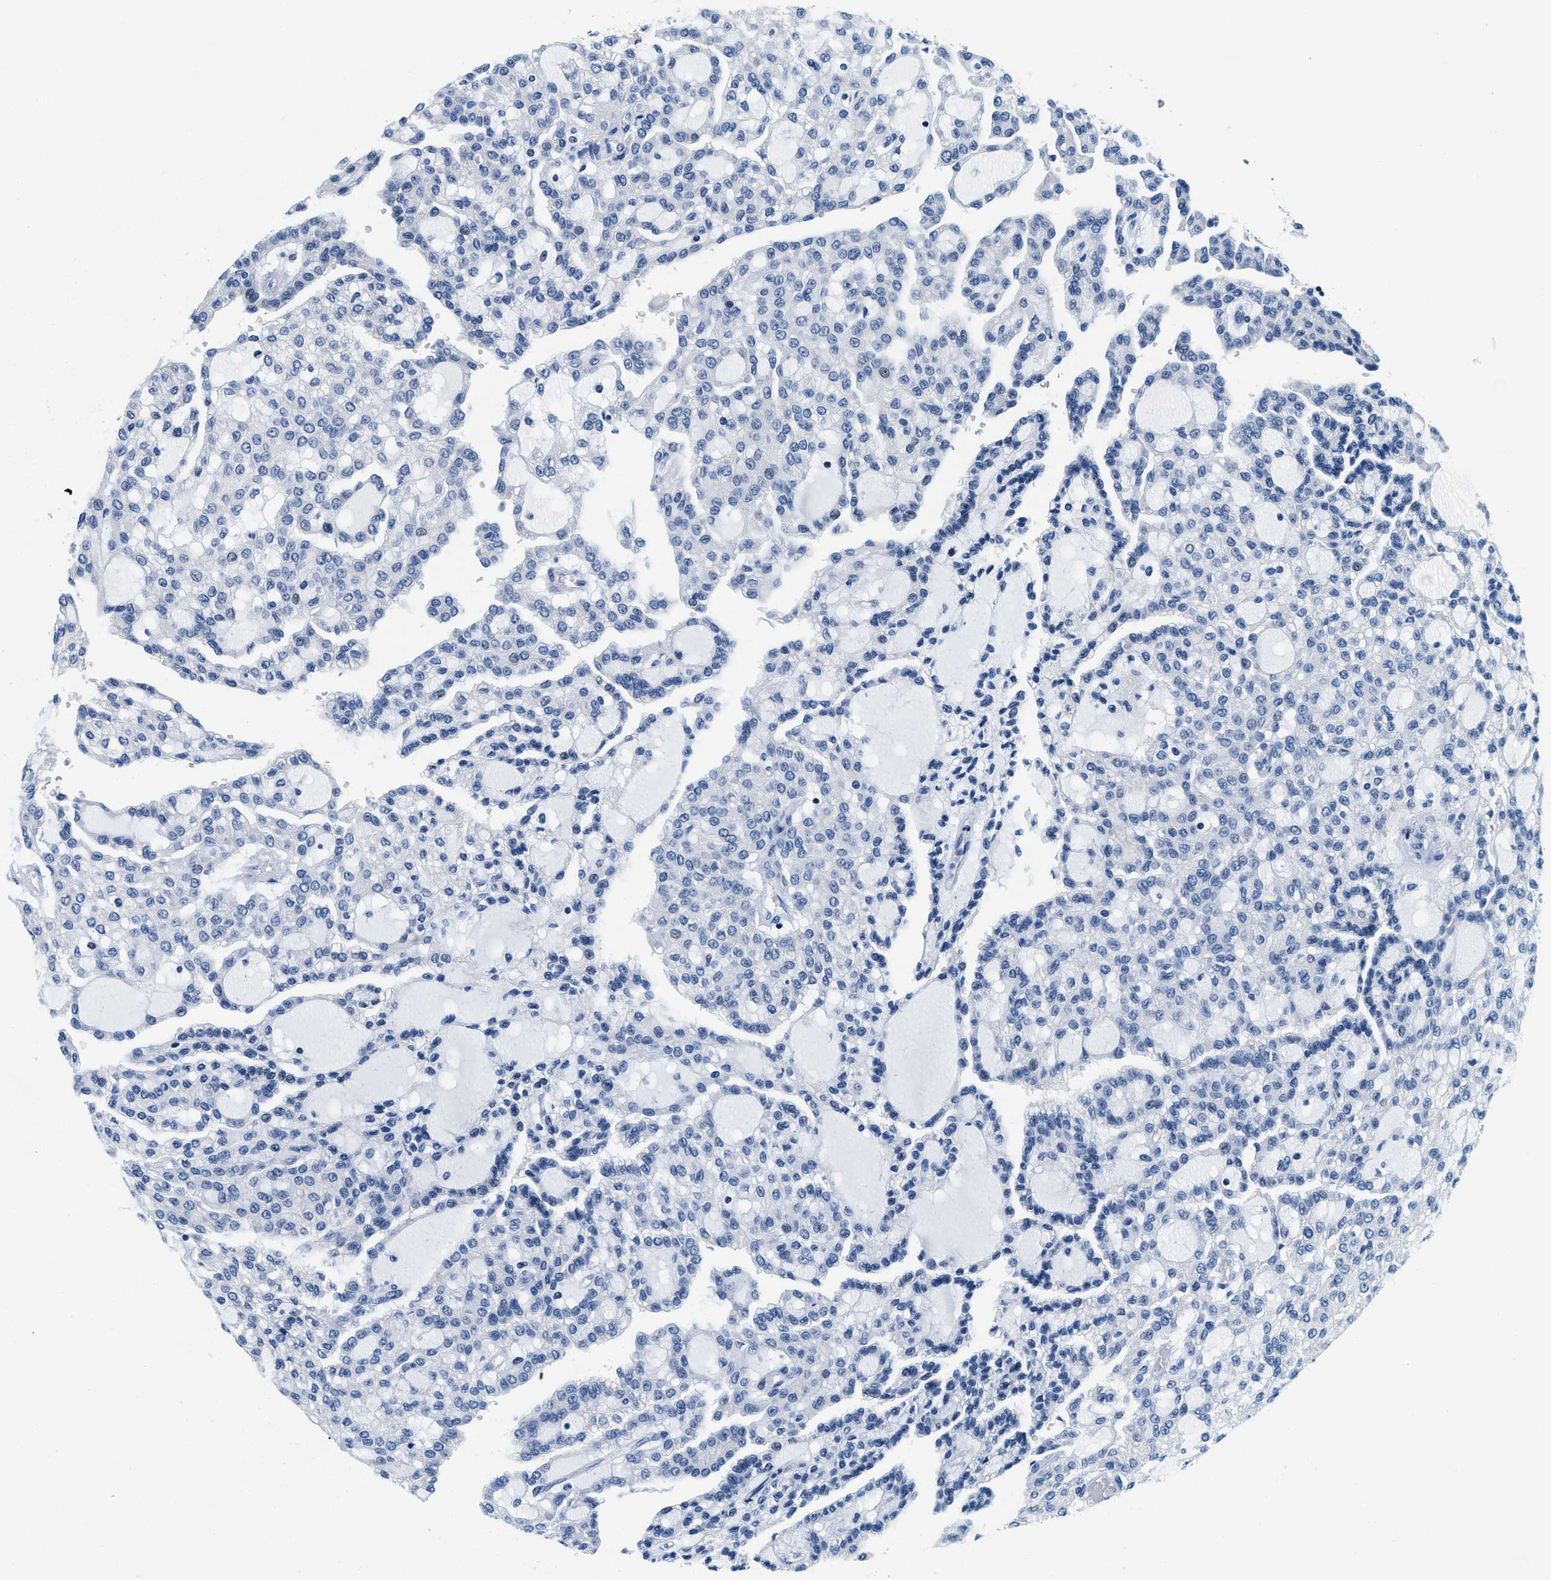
{"staining": {"intensity": "negative", "quantity": "none", "location": "none"}, "tissue": "renal cancer", "cell_type": "Tumor cells", "image_type": "cancer", "snomed": [{"axis": "morphology", "description": "Adenocarcinoma, NOS"}, {"axis": "topography", "description": "Kidney"}], "caption": "DAB immunohistochemical staining of renal adenocarcinoma exhibits no significant staining in tumor cells.", "gene": "GSTM3", "patient": {"sex": "male", "age": 63}}